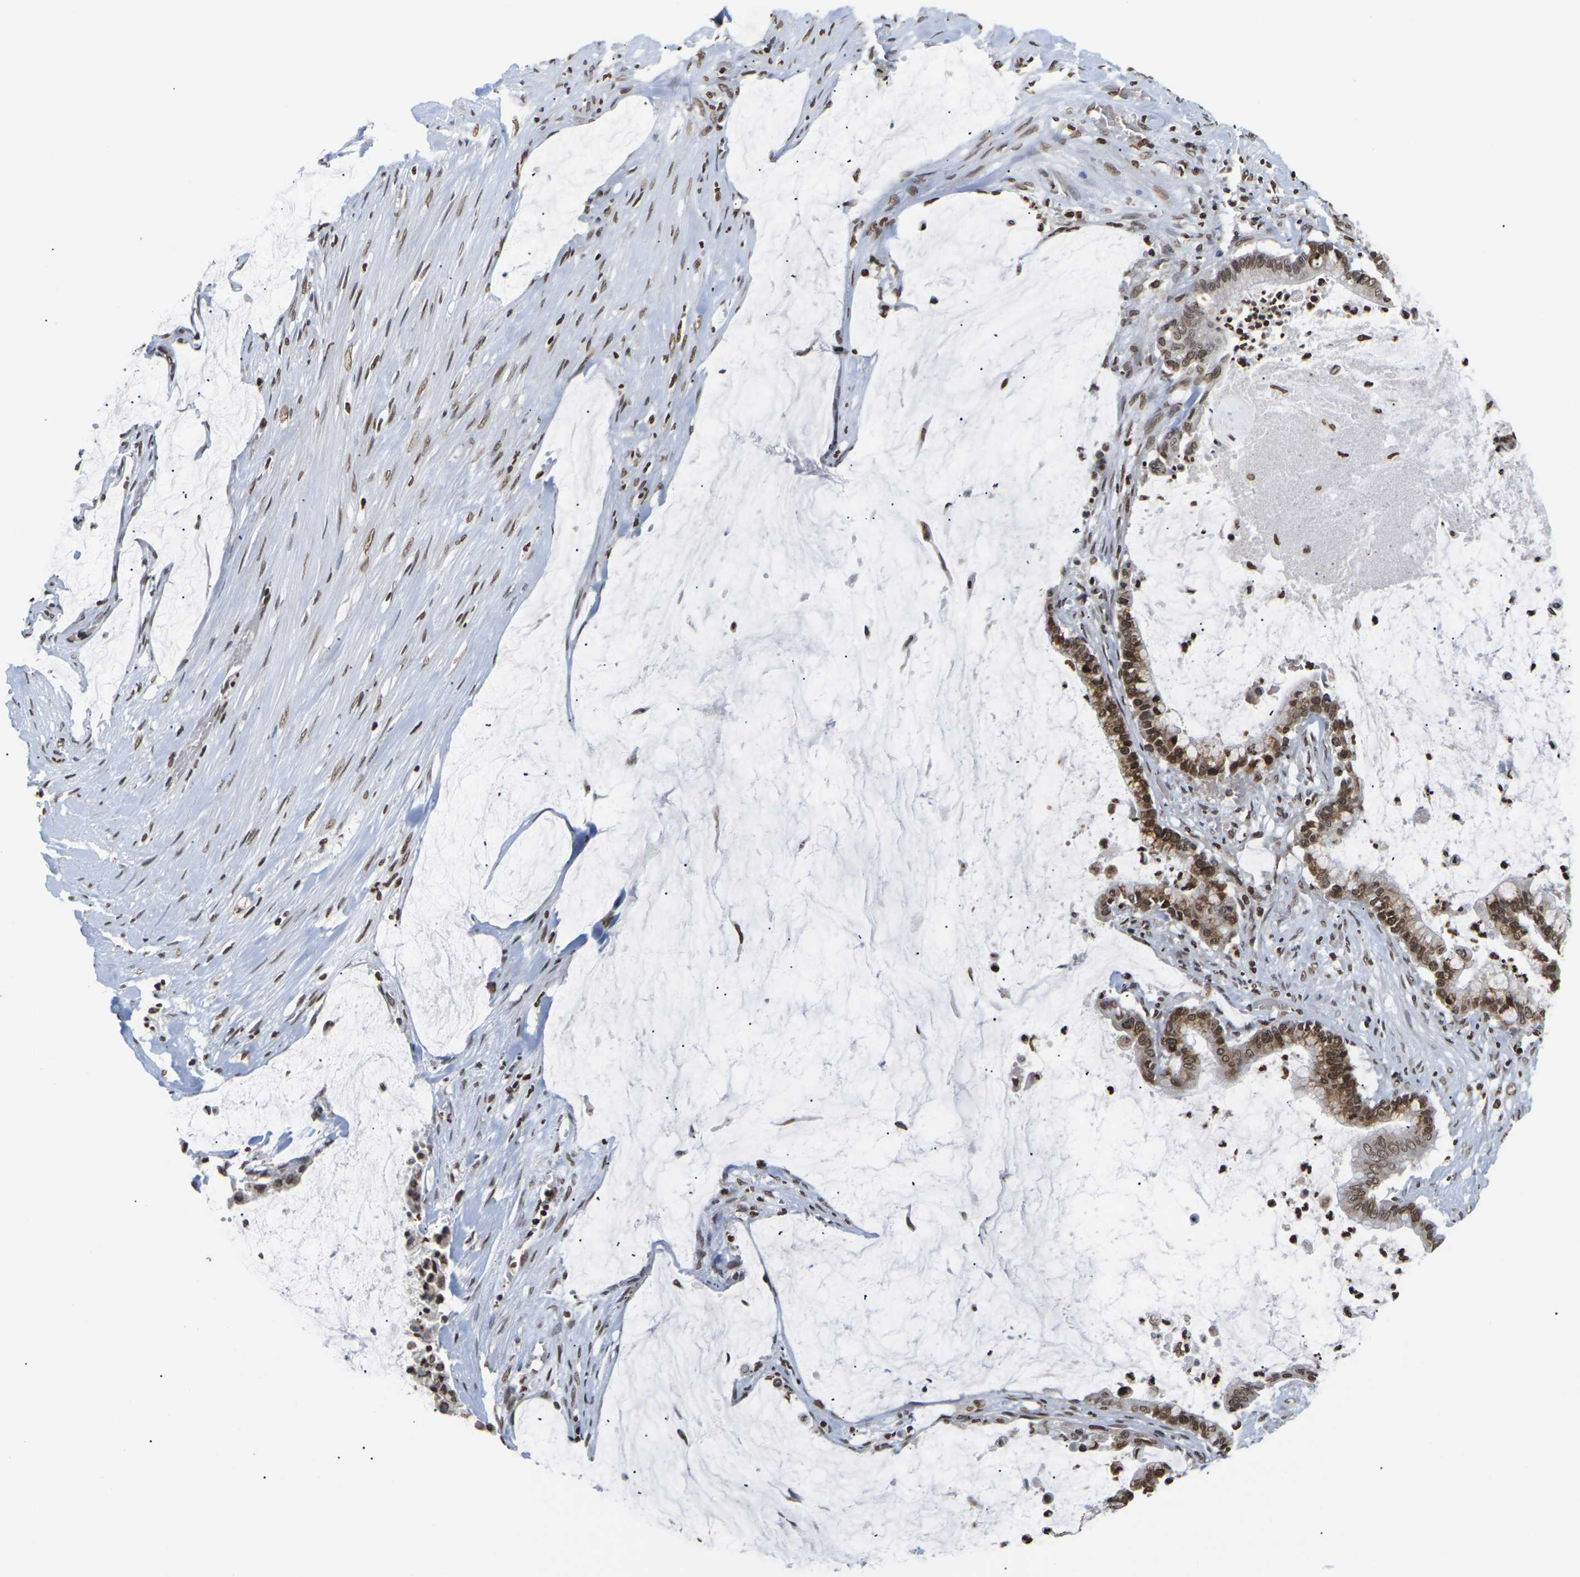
{"staining": {"intensity": "strong", "quantity": ">75%", "location": "nuclear"}, "tissue": "pancreatic cancer", "cell_type": "Tumor cells", "image_type": "cancer", "snomed": [{"axis": "morphology", "description": "Adenocarcinoma, NOS"}, {"axis": "topography", "description": "Pancreas"}], "caption": "A photomicrograph of human pancreatic cancer (adenocarcinoma) stained for a protein displays strong nuclear brown staining in tumor cells.", "gene": "ETV5", "patient": {"sex": "male", "age": 41}}